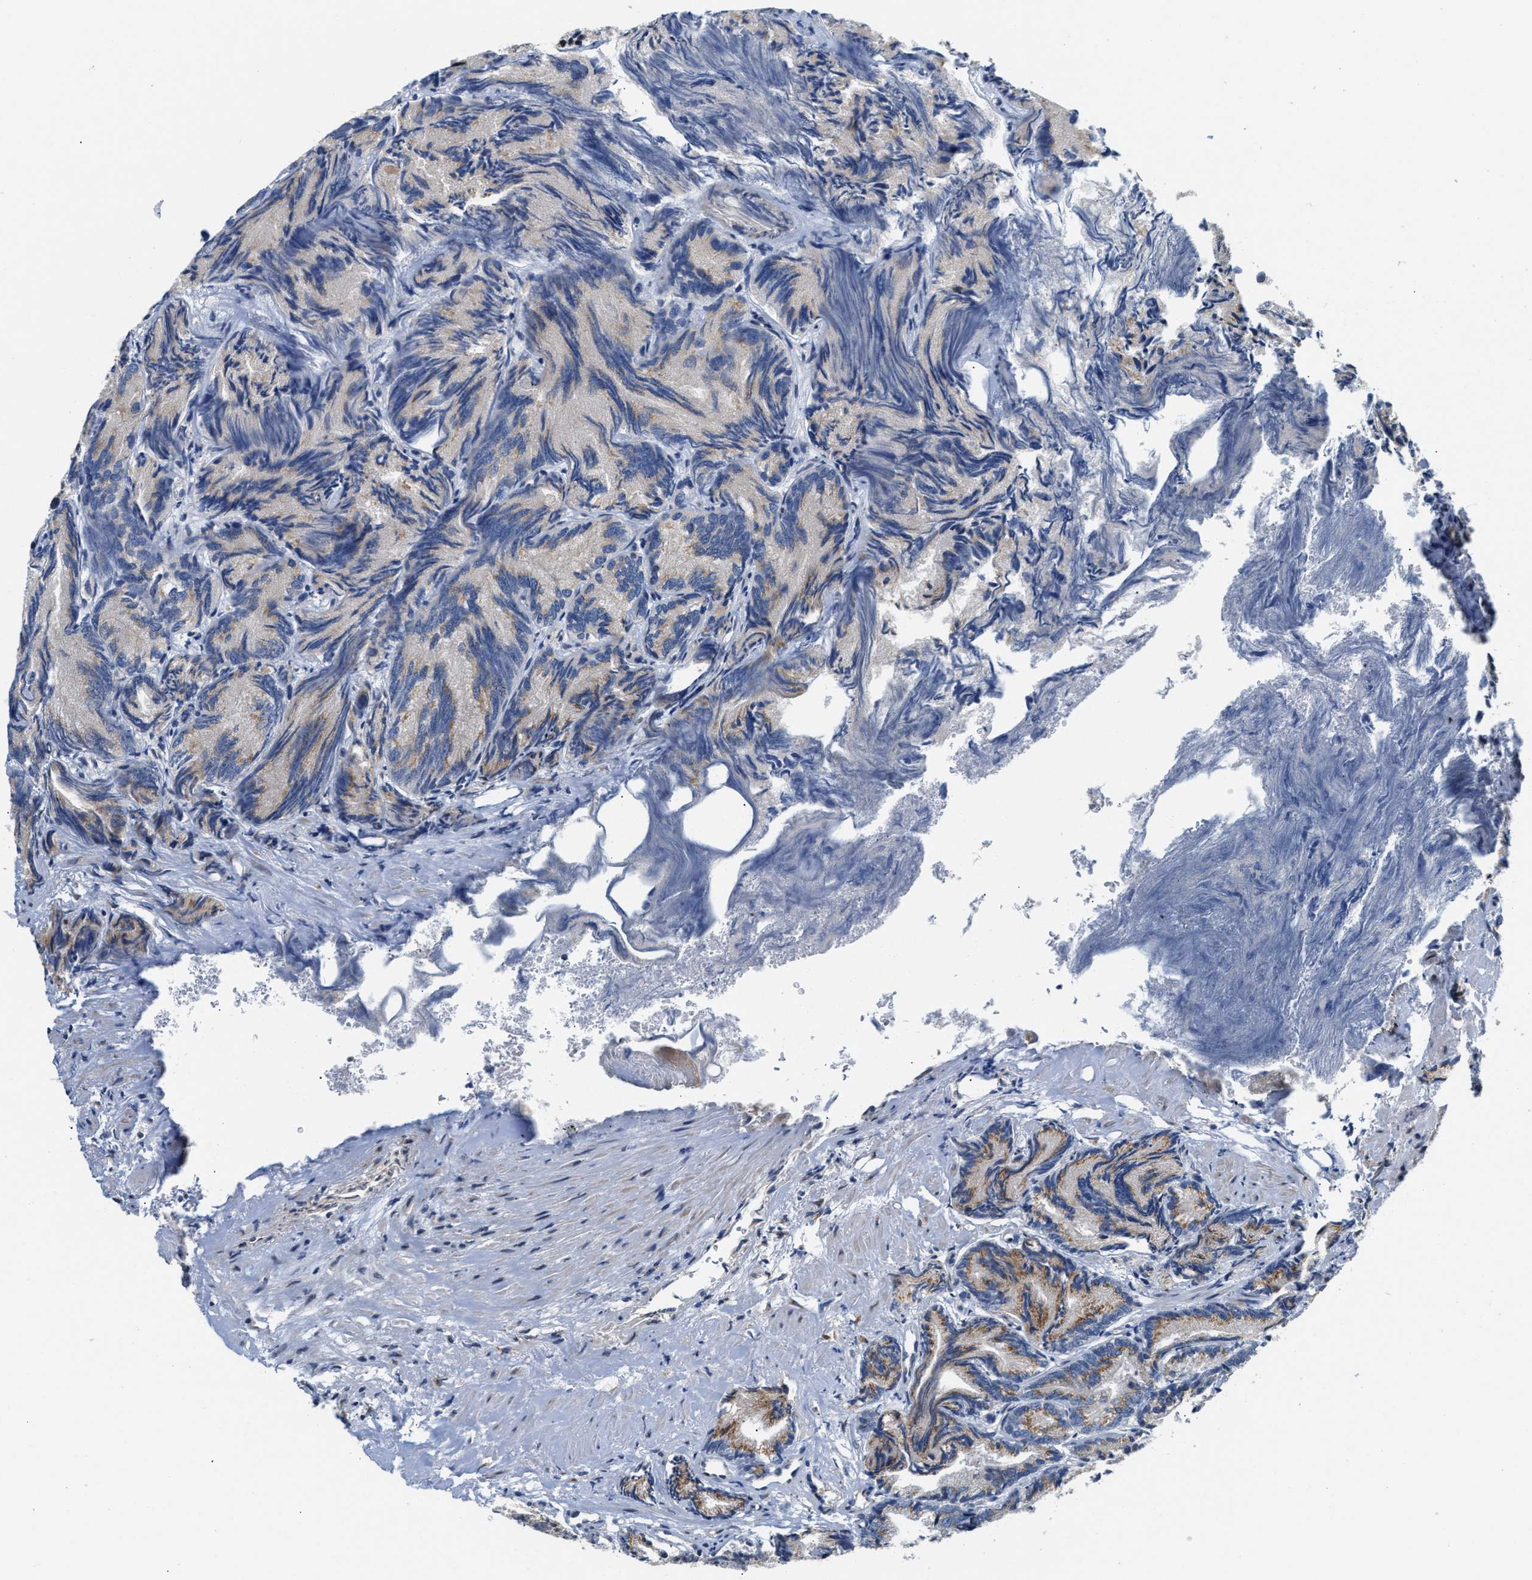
{"staining": {"intensity": "moderate", "quantity": "25%-75%", "location": "cytoplasmic/membranous"}, "tissue": "prostate cancer", "cell_type": "Tumor cells", "image_type": "cancer", "snomed": [{"axis": "morphology", "description": "Adenocarcinoma, Low grade"}, {"axis": "topography", "description": "Prostate"}], "caption": "Protein analysis of prostate low-grade adenocarcinoma tissue displays moderate cytoplasmic/membranous positivity in approximately 25%-75% of tumor cells. Using DAB (brown) and hematoxylin (blue) stains, captured at high magnification using brightfield microscopy.", "gene": "RAB29", "patient": {"sex": "male", "age": 89}}